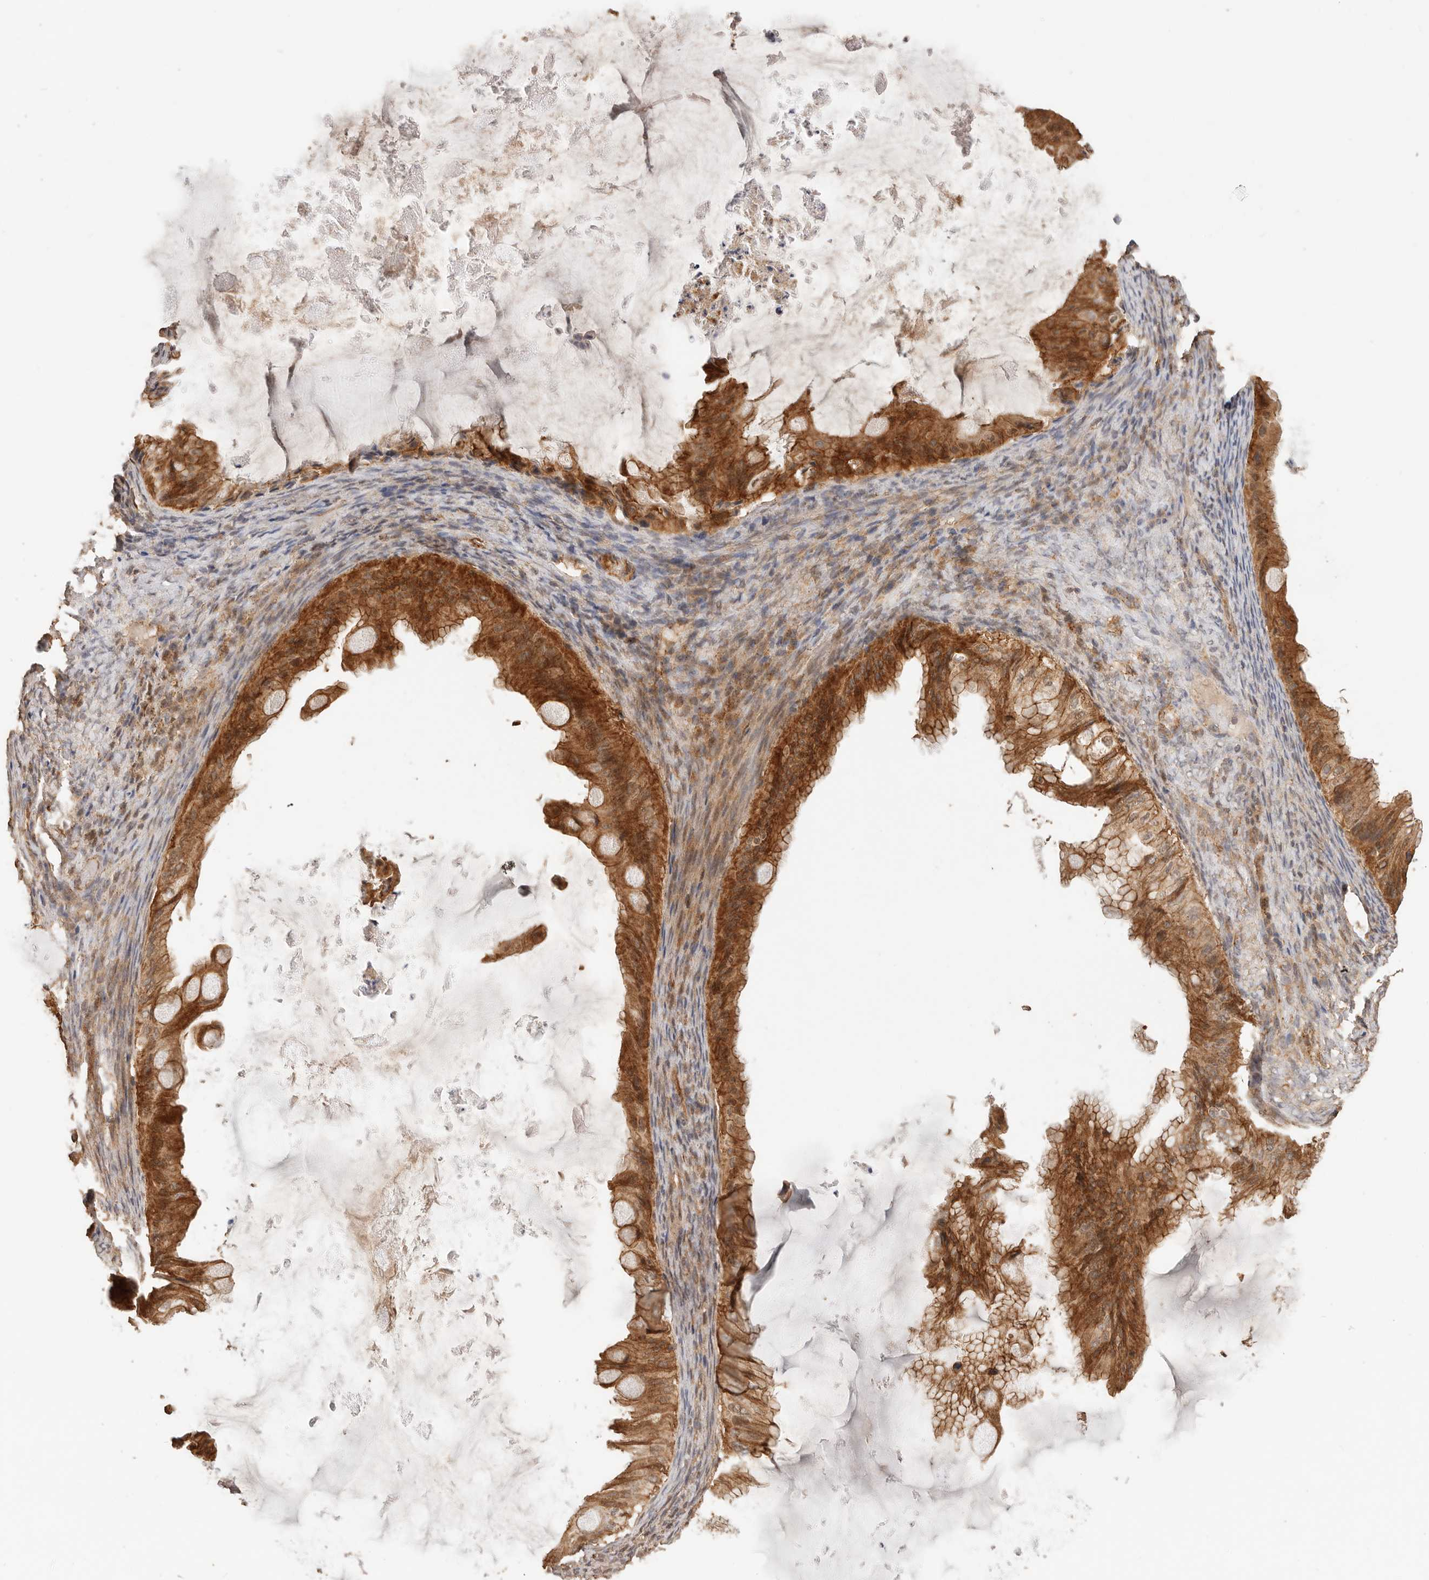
{"staining": {"intensity": "strong", "quantity": ">75%", "location": "cytoplasmic/membranous"}, "tissue": "ovarian cancer", "cell_type": "Tumor cells", "image_type": "cancer", "snomed": [{"axis": "morphology", "description": "Cystadenocarcinoma, mucinous, NOS"}, {"axis": "topography", "description": "Ovary"}], "caption": "This histopathology image demonstrates IHC staining of ovarian cancer, with high strong cytoplasmic/membranous positivity in approximately >75% of tumor cells.", "gene": "AFDN", "patient": {"sex": "female", "age": 61}}